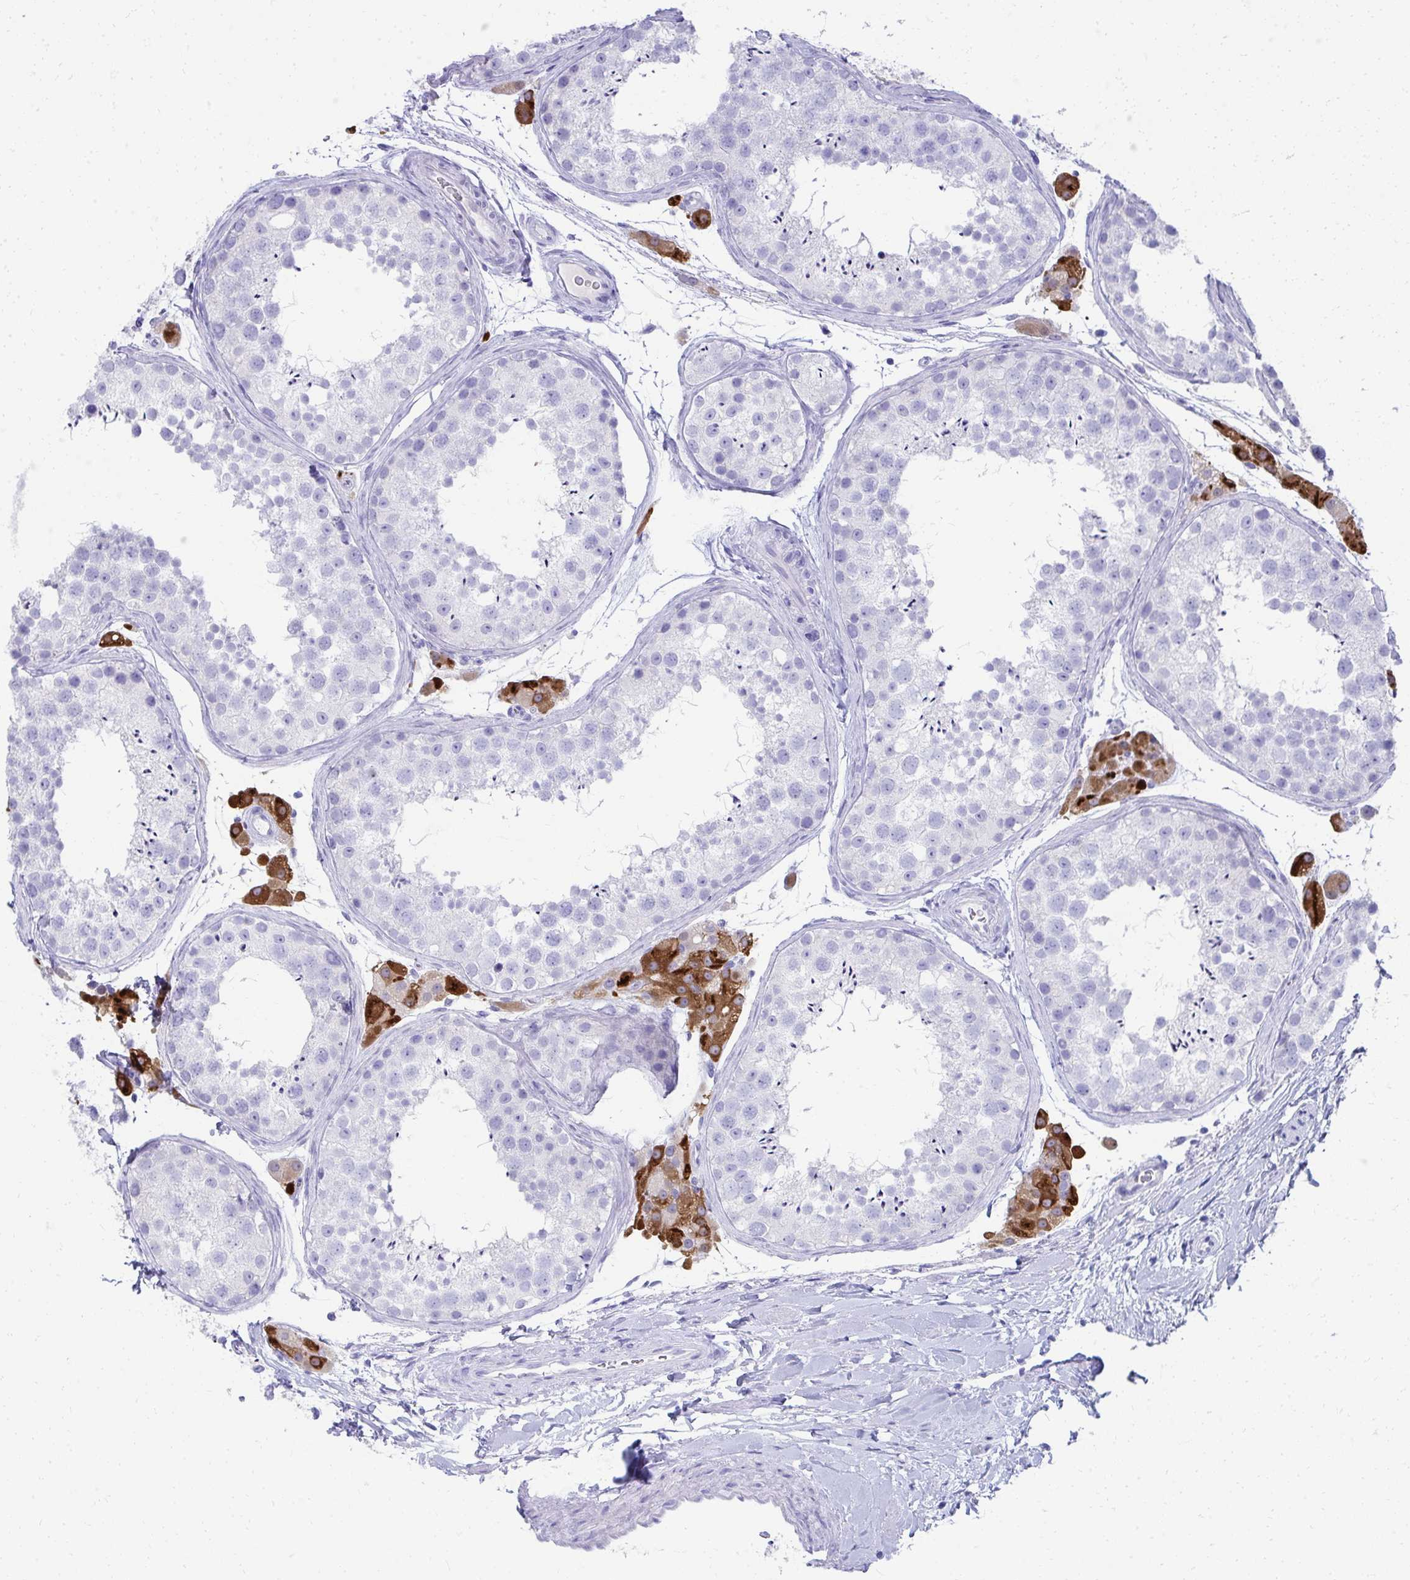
{"staining": {"intensity": "negative", "quantity": "none", "location": "none"}, "tissue": "testis", "cell_type": "Cells in seminiferous ducts", "image_type": "normal", "snomed": [{"axis": "morphology", "description": "Normal tissue, NOS"}, {"axis": "topography", "description": "Testis"}], "caption": "Immunohistochemical staining of benign testis demonstrates no significant expression in cells in seminiferous ducts. (IHC, brightfield microscopy, high magnification).", "gene": "SEC14L3", "patient": {"sex": "male", "age": 41}}